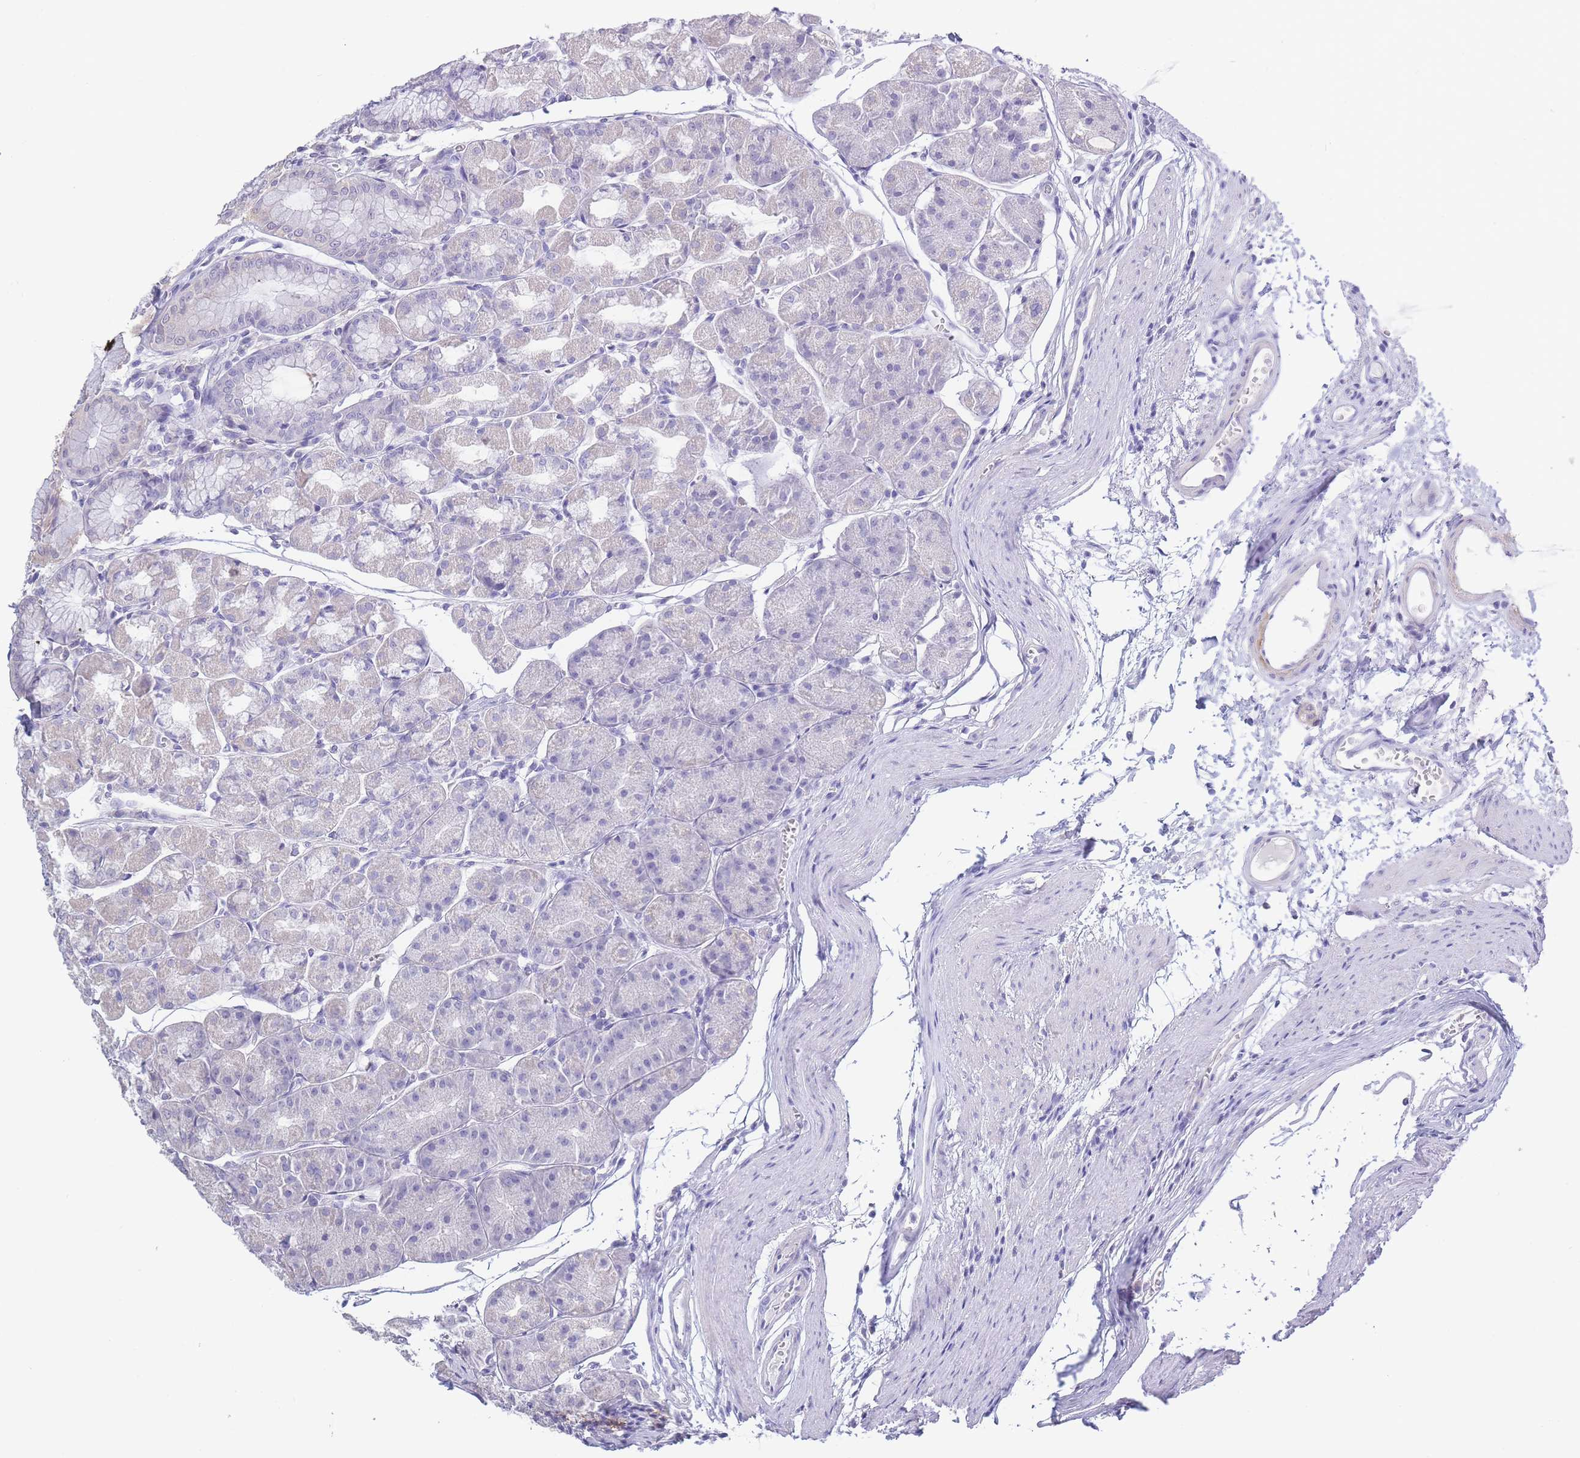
{"staining": {"intensity": "negative", "quantity": "none", "location": "none"}, "tissue": "stomach", "cell_type": "Glandular cells", "image_type": "normal", "snomed": [{"axis": "morphology", "description": "Normal tissue, NOS"}, {"axis": "topography", "description": "Stomach"}], "caption": "The histopathology image shows no staining of glandular cells in benign stomach.", "gene": "CD37", "patient": {"sex": "male", "age": 55}}